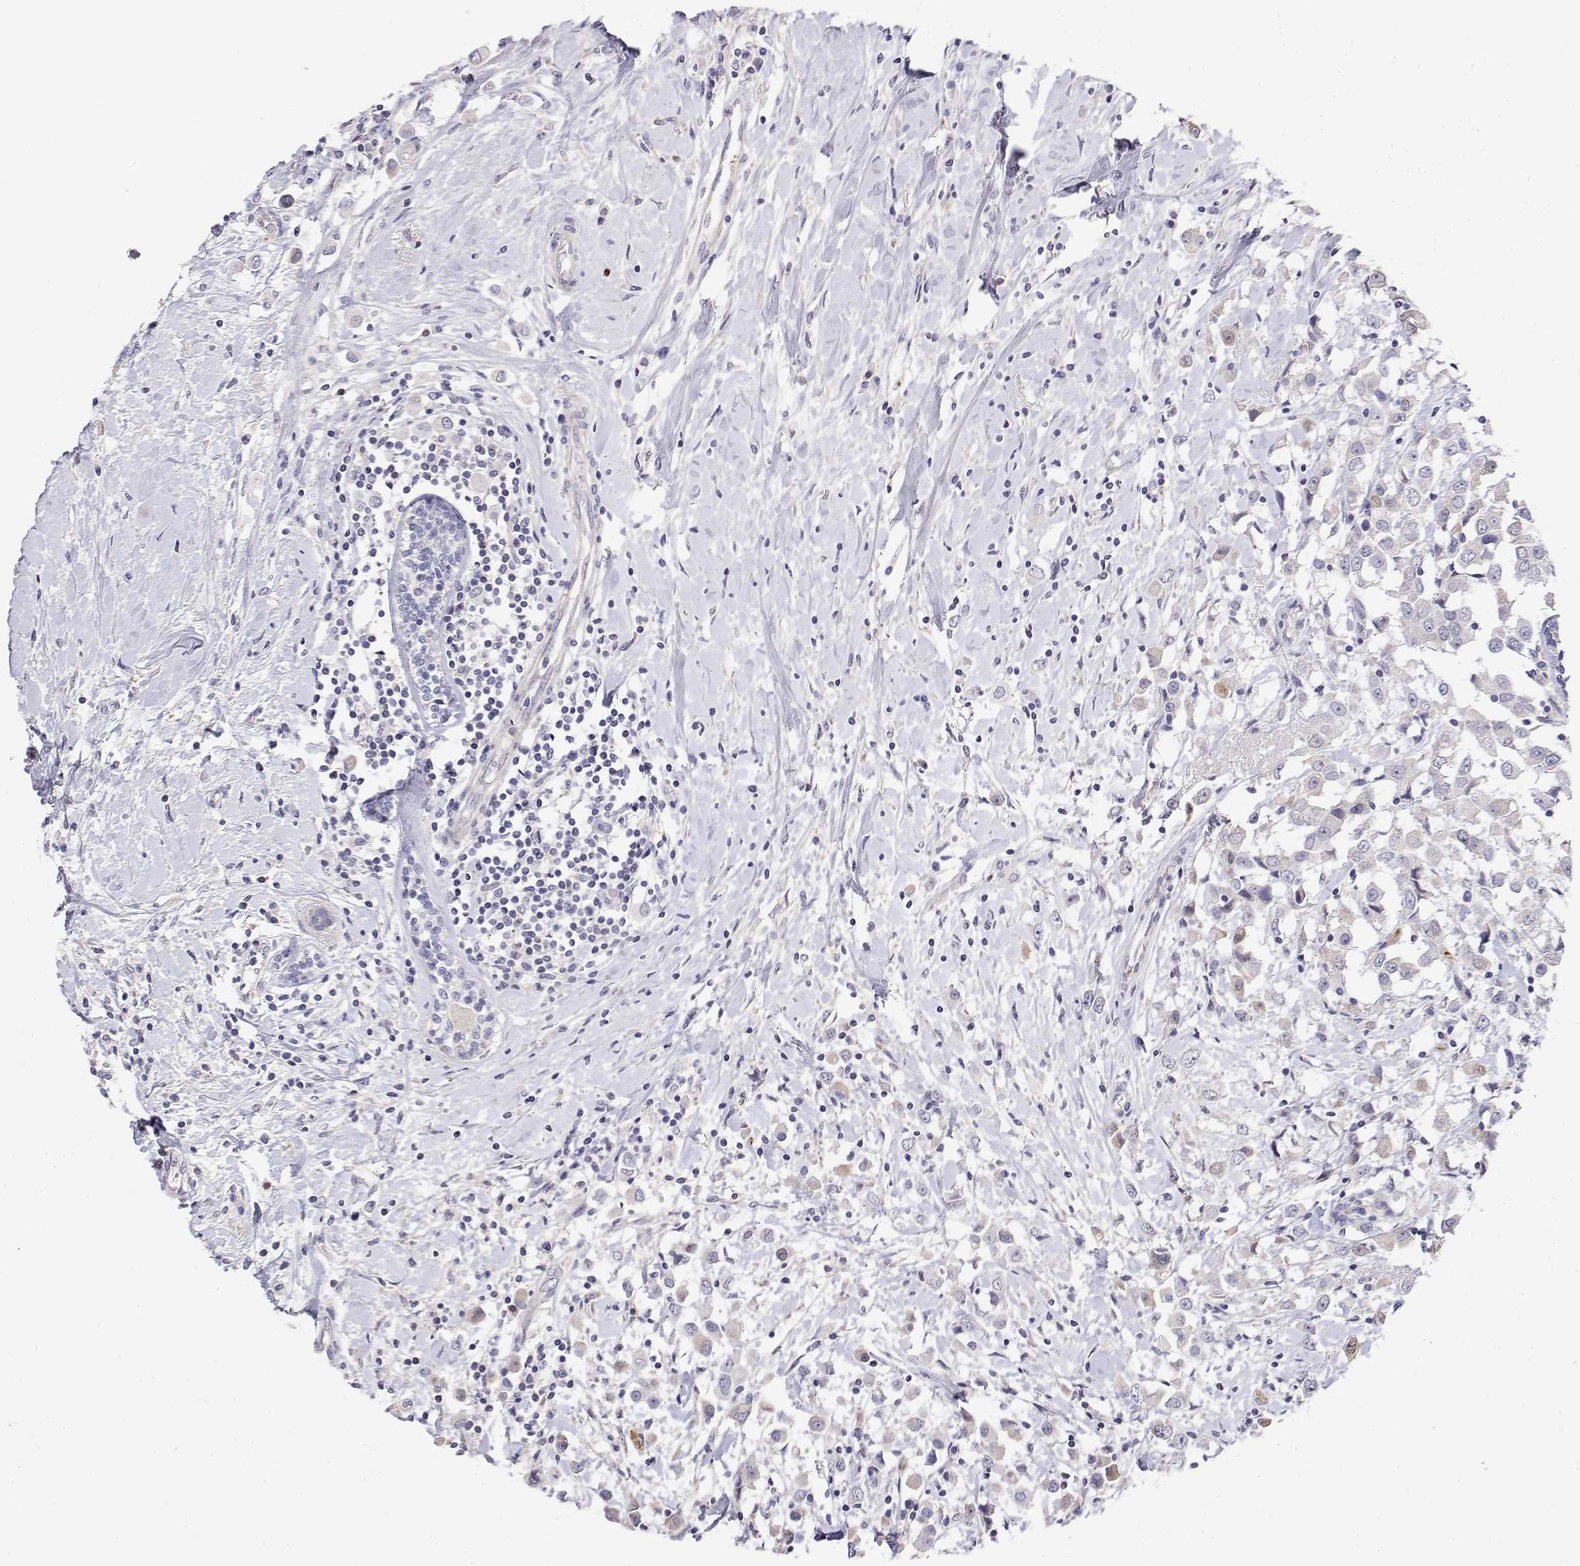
{"staining": {"intensity": "negative", "quantity": "none", "location": "none"}, "tissue": "breast cancer", "cell_type": "Tumor cells", "image_type": "cancer", "snomed": [{"axis": "morphology", "description": "Duct carcinoma"}, {"axis": "topography", "description": "Breast"}], "caption": "Protein analysis of breast cancer (infiltrating ductal carcinoma) shows no significant positivity in tumor cells.", "gene": "GGACT", "patient": {"sex": "female", "age": 61}}